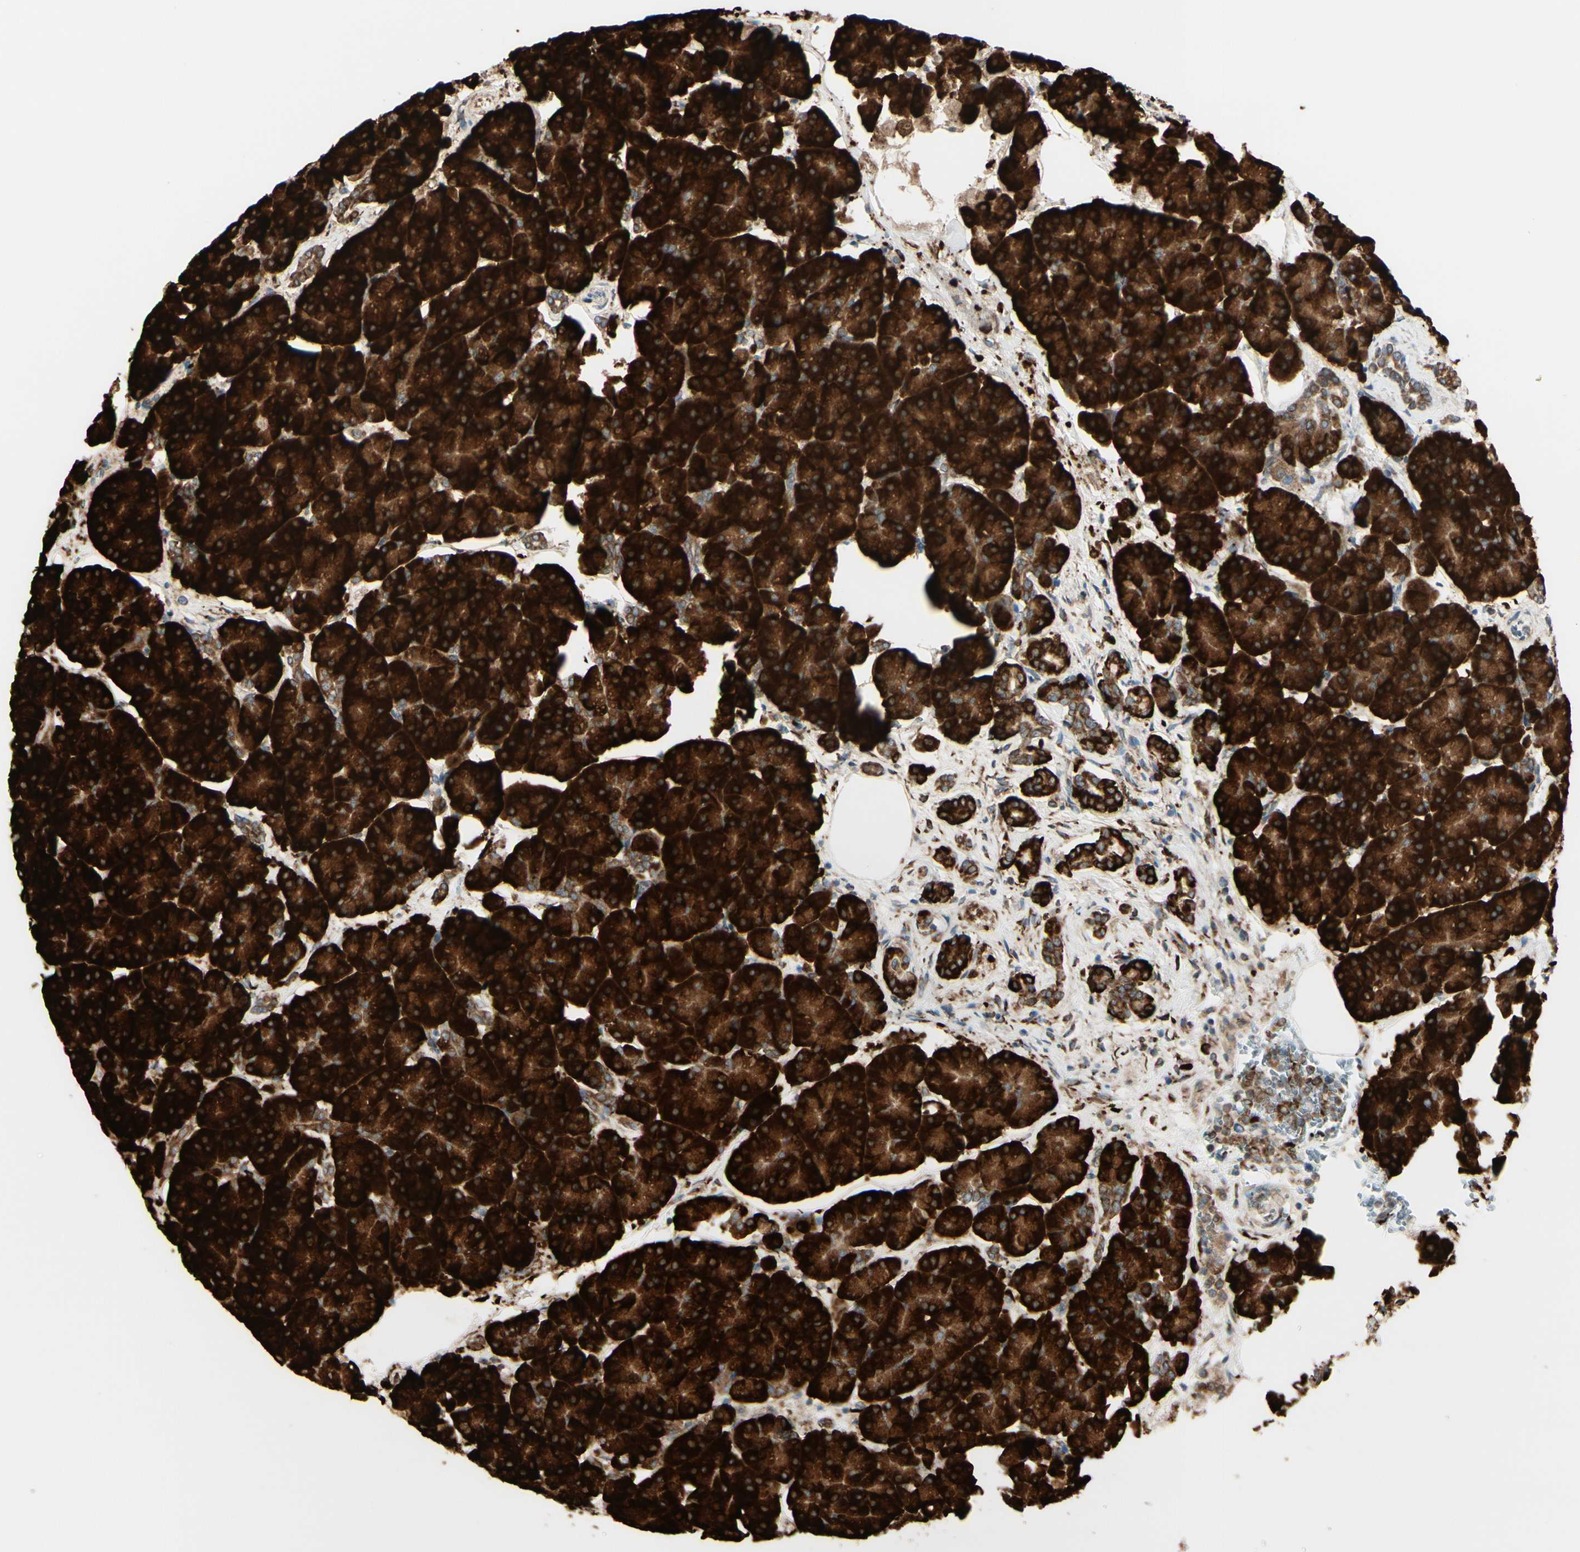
{"staining": {"intensity": "strong", "quantity": ">75%", "location": "cytoplasmic/membranous"}, "tissue": "pancreas", "cell_type": "Exocrine glandular cells", "image_type": "normal", "snomed": [{"axis": "morphology", "description": "Normal tissue, NOS"}, {"axis": "topography", "description": "Pancreas"}], "caption": "Unremarkable pancreas reveals strong cytoplasmic/membranous expression in about >75% of exocrine glandular cells, visualized by immunohistochemistry.", "gene": "RRBP1", "patient": {"sex": "female", "age": 70}}